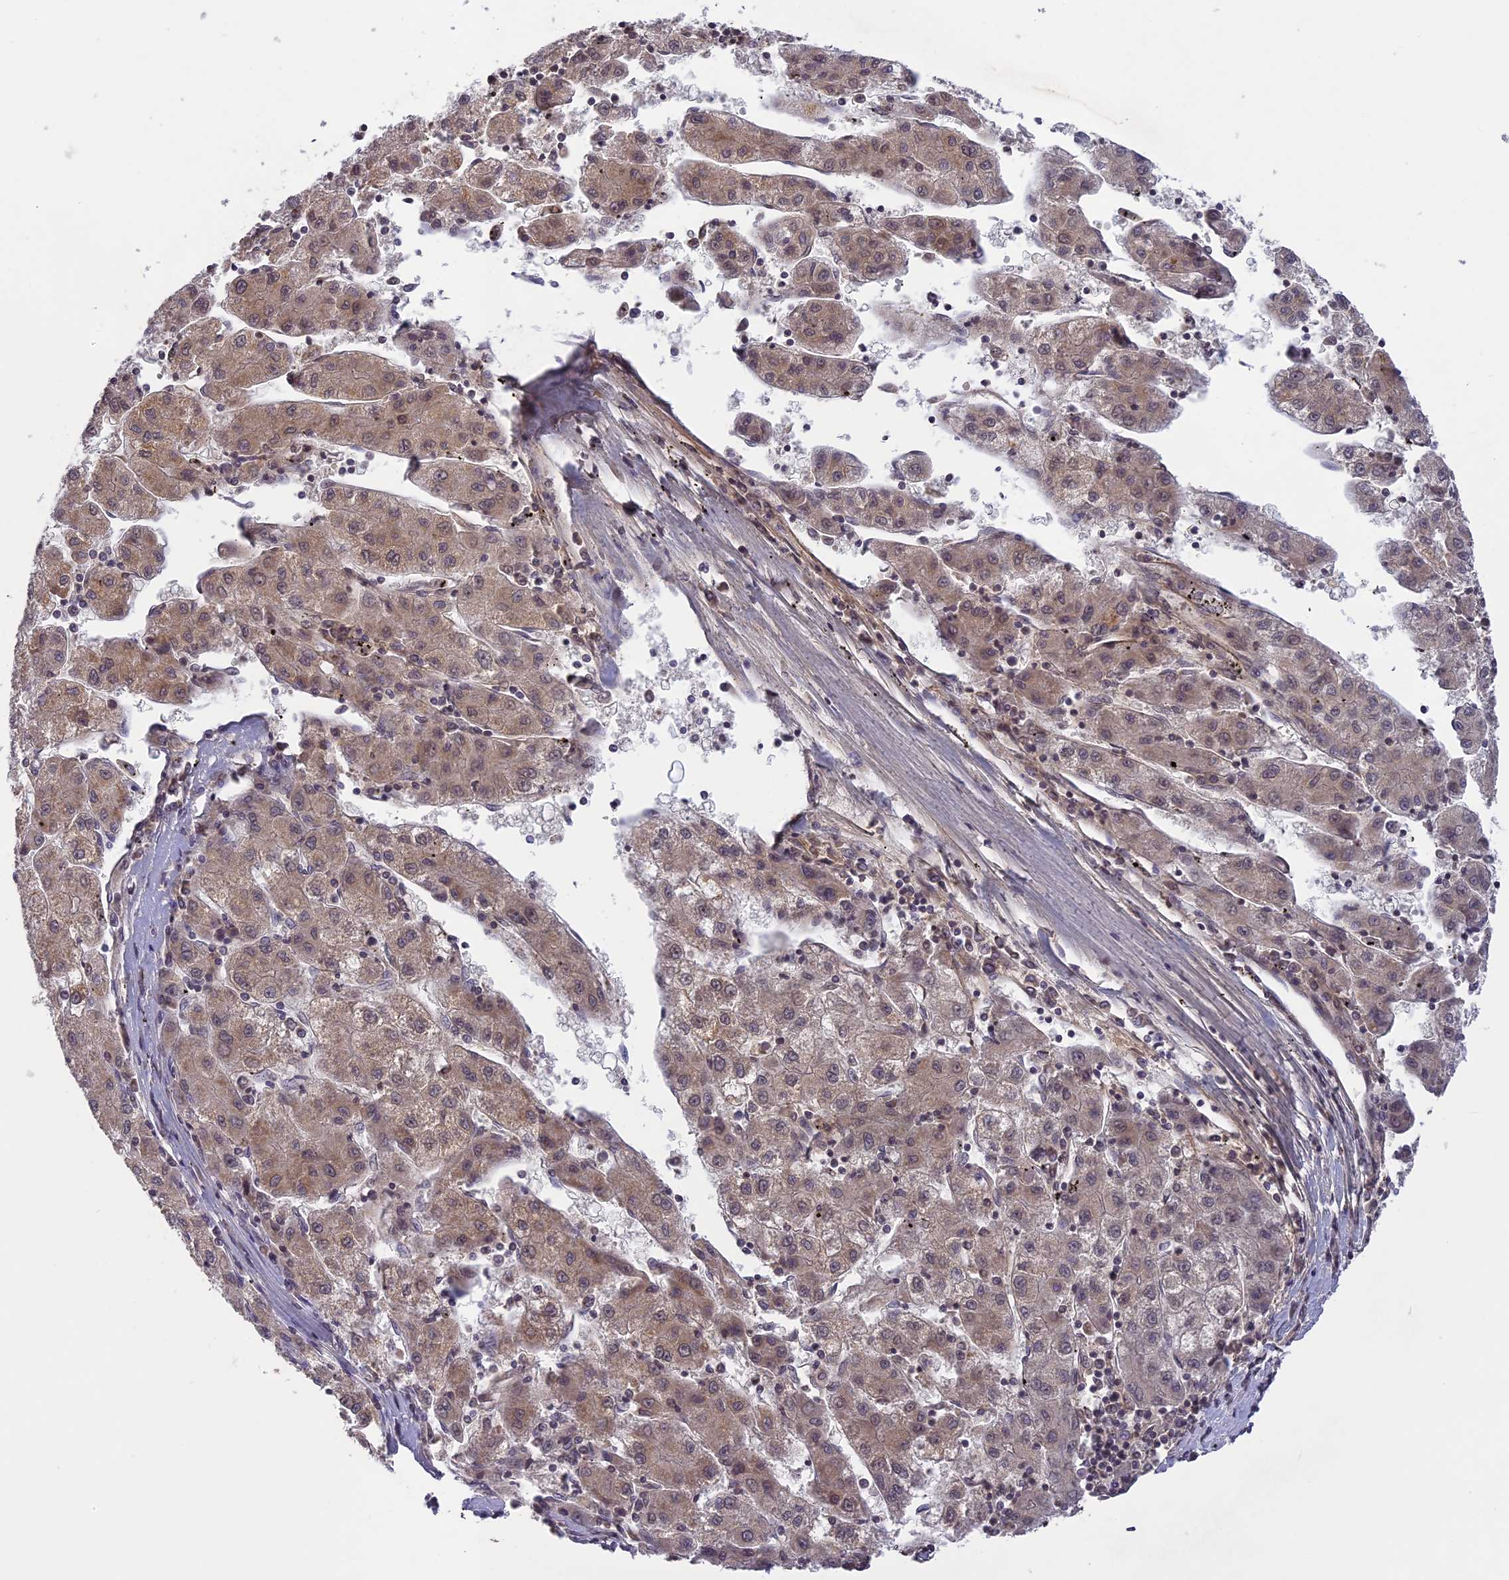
{"staining": {"intensity": "weak", "quantity": ">75%", "location": "cytoplasmic/membranous,nuclear"}, "tissue": "liver cancer", "cell_type": "Tumor cells", "image_type": "cancer", "snomed": [{"axis": "morphology", "description": "Carcinoma, Hepatocellular, NOS"}, {"axis": "topography", "description": "Liver"}], "caption": "This is a photomicrograph of immunohistochemistry (IHC) staining of liver hepatocellular carcinoma, which shows weak expression in the cytoplasmic/membranous and nuclear of tumor cells.", "gene": "ERG28", "patient": {"sex": "male", "age": 72}}